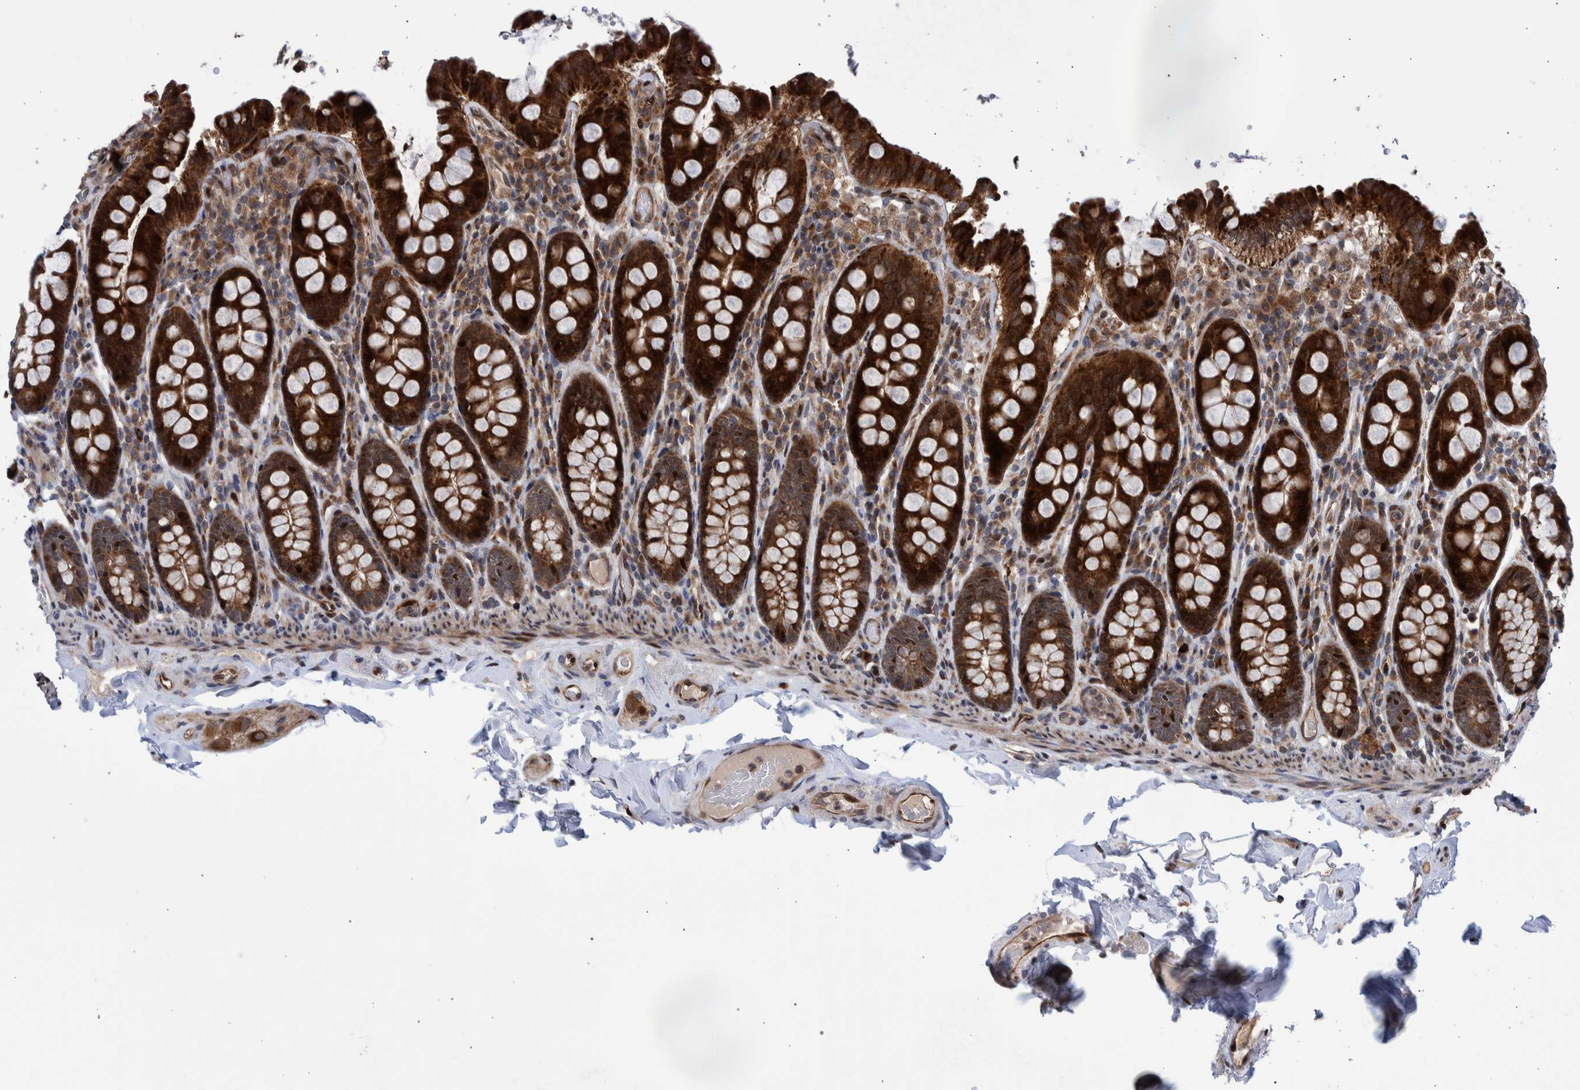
{"staining": {"intensity": "strong", "quantity": ">75%", "location": "nuclear"}, "tissue": "colon", "cell_type": "Endothelial cells", "image_type": "normal", "snomed": [{"axis": "morphology", "description": "Normal tissue, NOS"}, {"axis": "topography", "description": "Colon"}, {"axis": "topography", "description": "Peripheral nerve tissue"}], "caption": "Strong nuclear expression for a protein is present in about >75% of endothelial cells of unremarkable colon using immunohistochemistry.", "gene": "SHISA6", "patient": {"sex": "female", "age": 61}}